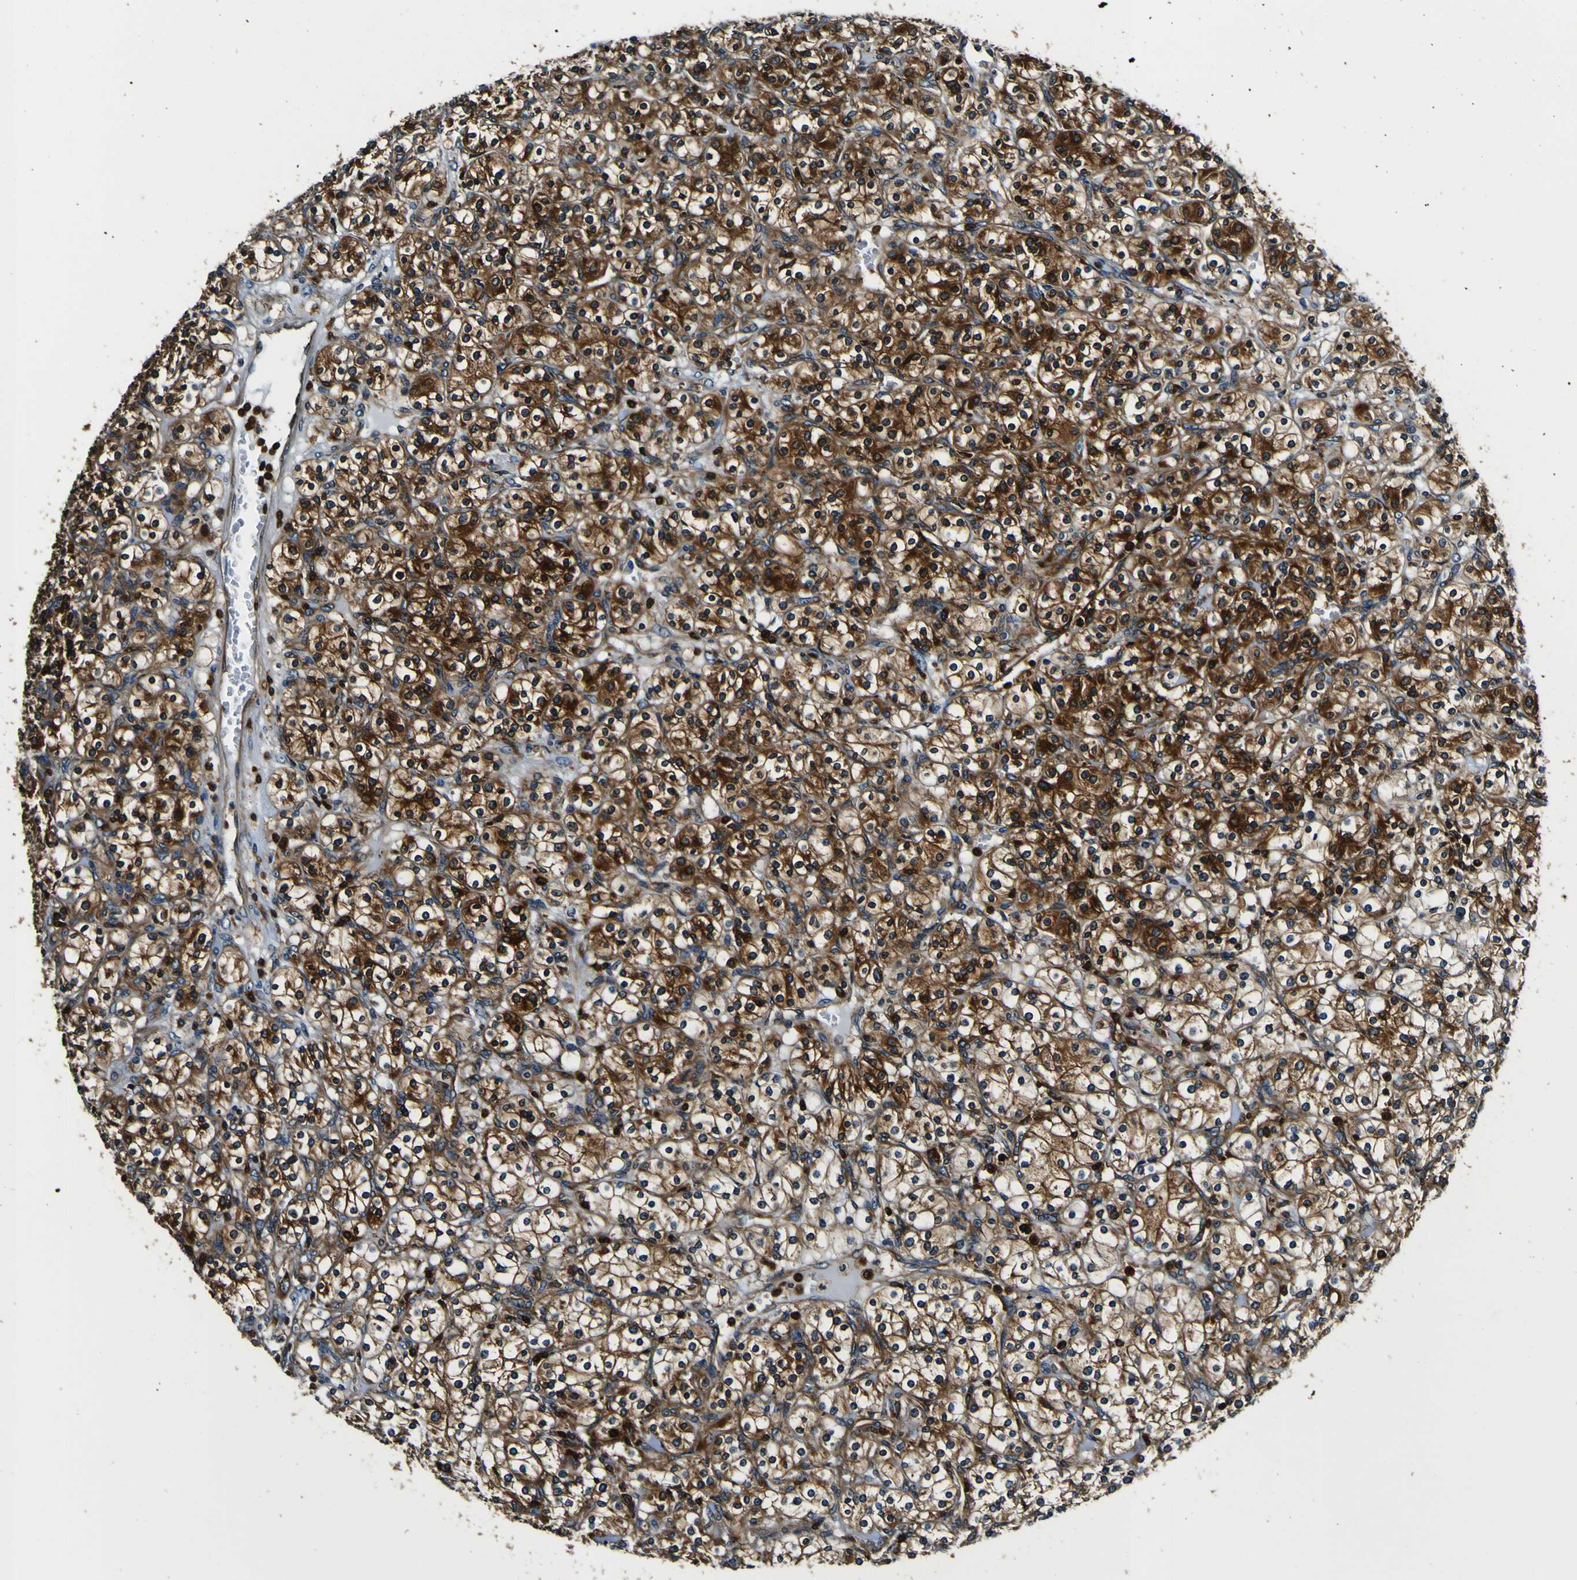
{"staining": {"intensity": "strong", "quantity": ">75%", "location": "cytoplasmic/membranous"}, "tissue": "renal cancer", "cell_type": "Tumor cells", "image_type": "cancer", "snomed": [{"axis": "morphology", "description": "Adenocarcinoma, NOS"}, {"axis": "topography", "description": "Kidney"}], "caption": "High-magnification brightfield microscopy of adenocarcinoma (renal) stained with DAB (3,3'-diaminobenzidine) (brown) and counterstained with hematoxylin (blue). tumor cells exhibit strong cytoplasmic/membranous expression is seen in about>75% of cells.", "gene": "RHOT2", "patient": {"sex": "male", "age": 77}}